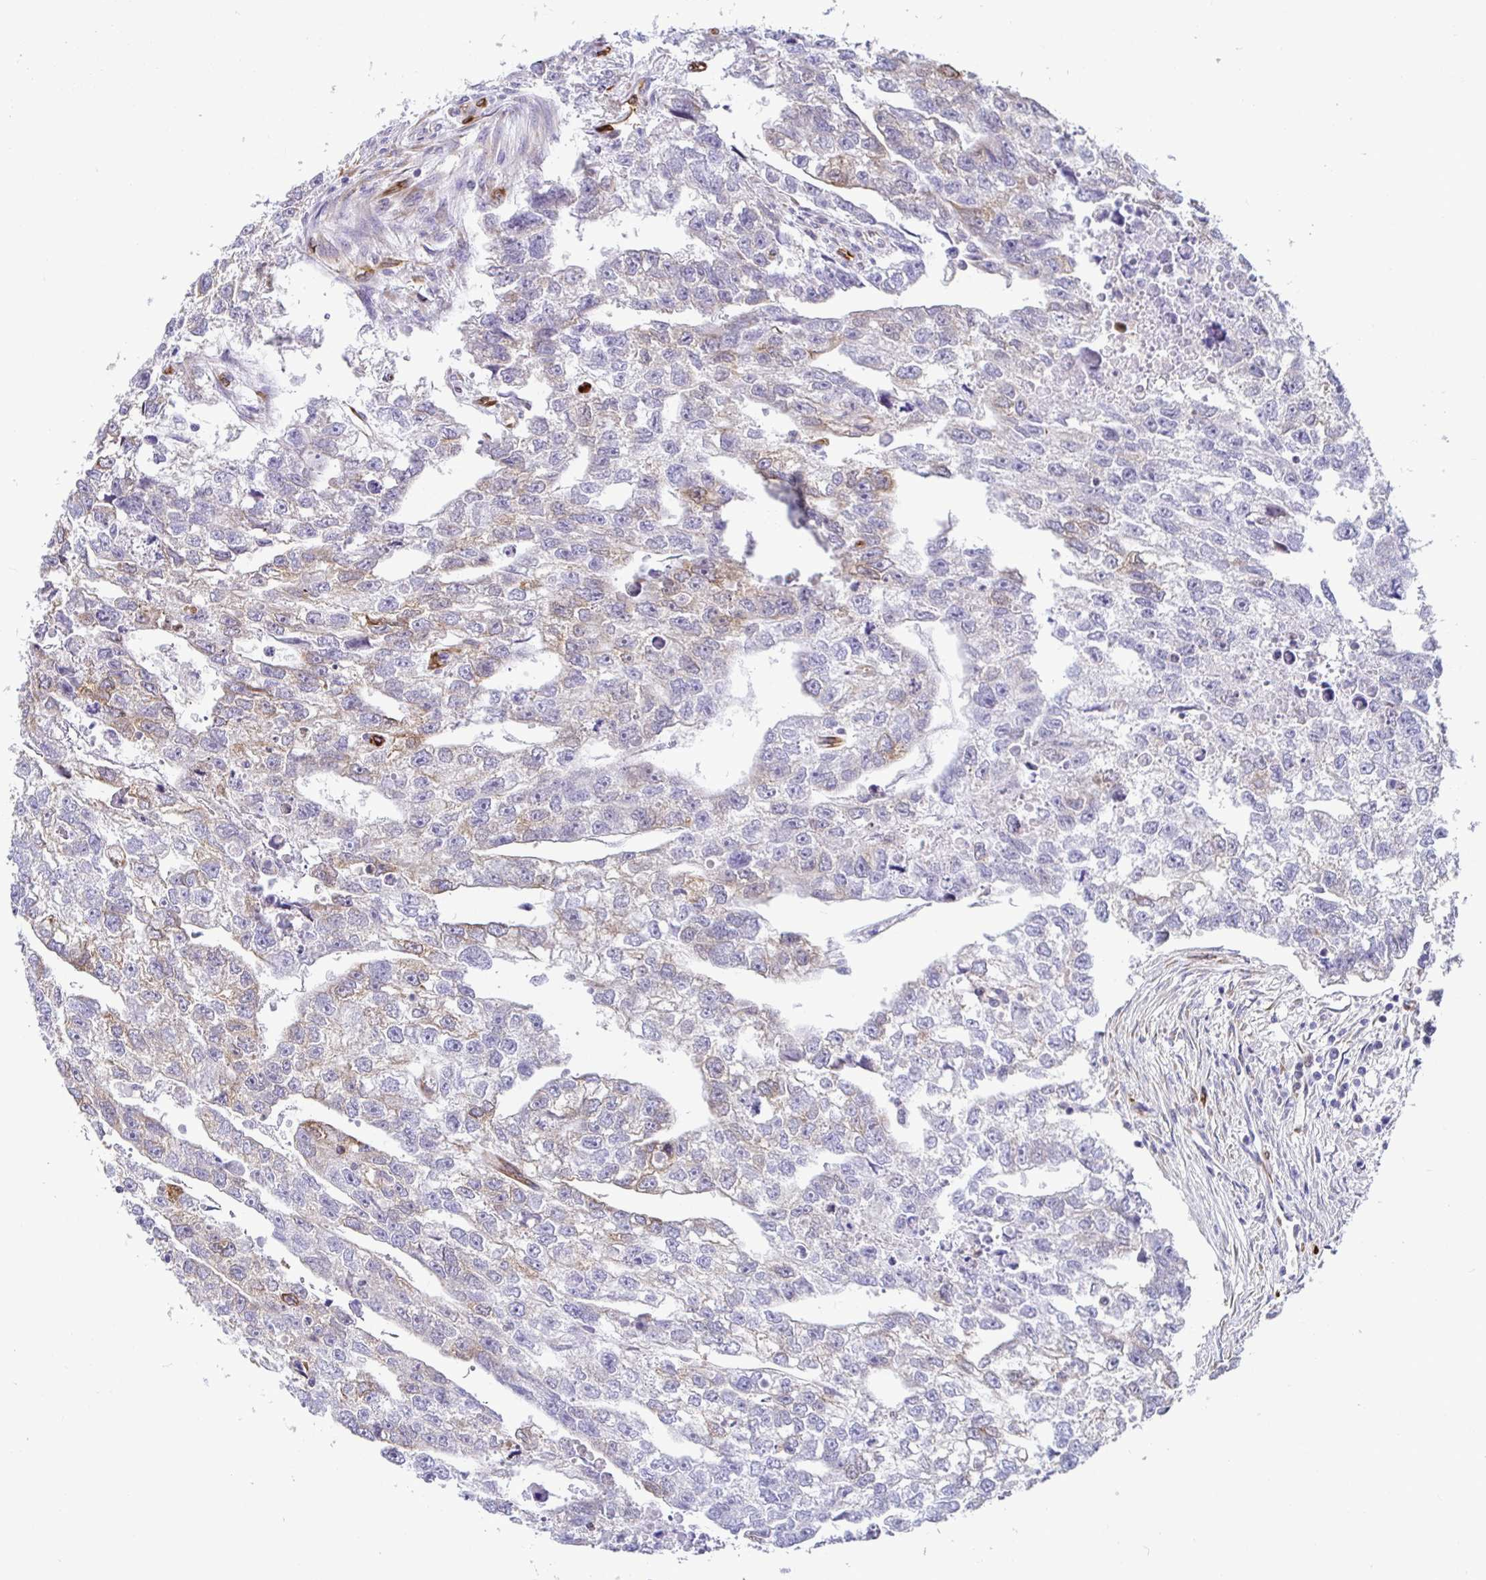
{"staining": {"intensity": "weak", "quantity": "<25%", "location": "cytoplasmic/membranous"}, "tissue": "testis cancer", "cell_type": "Tumor cells", "image_type": "cancer", "snomed": [{"axis": "morphology", "description": "Carcinoma, Embryonal, NOS"}, {"axis": "morphology", "description": "Teratoma, malignant, NOS"}, {"axis": "topography", "description": "Testis"}], "caption": "Testis embryonal carcinoma was stained to show a protein in brown. There is no significant positivity in tumor cells. (Brightfield microscopy of DAB (3,3'-diaminobenzidine) immunohistochemistry at high magnification).", "gene": "TP53I11", "patient": {"sex": "male", "age": 44}}